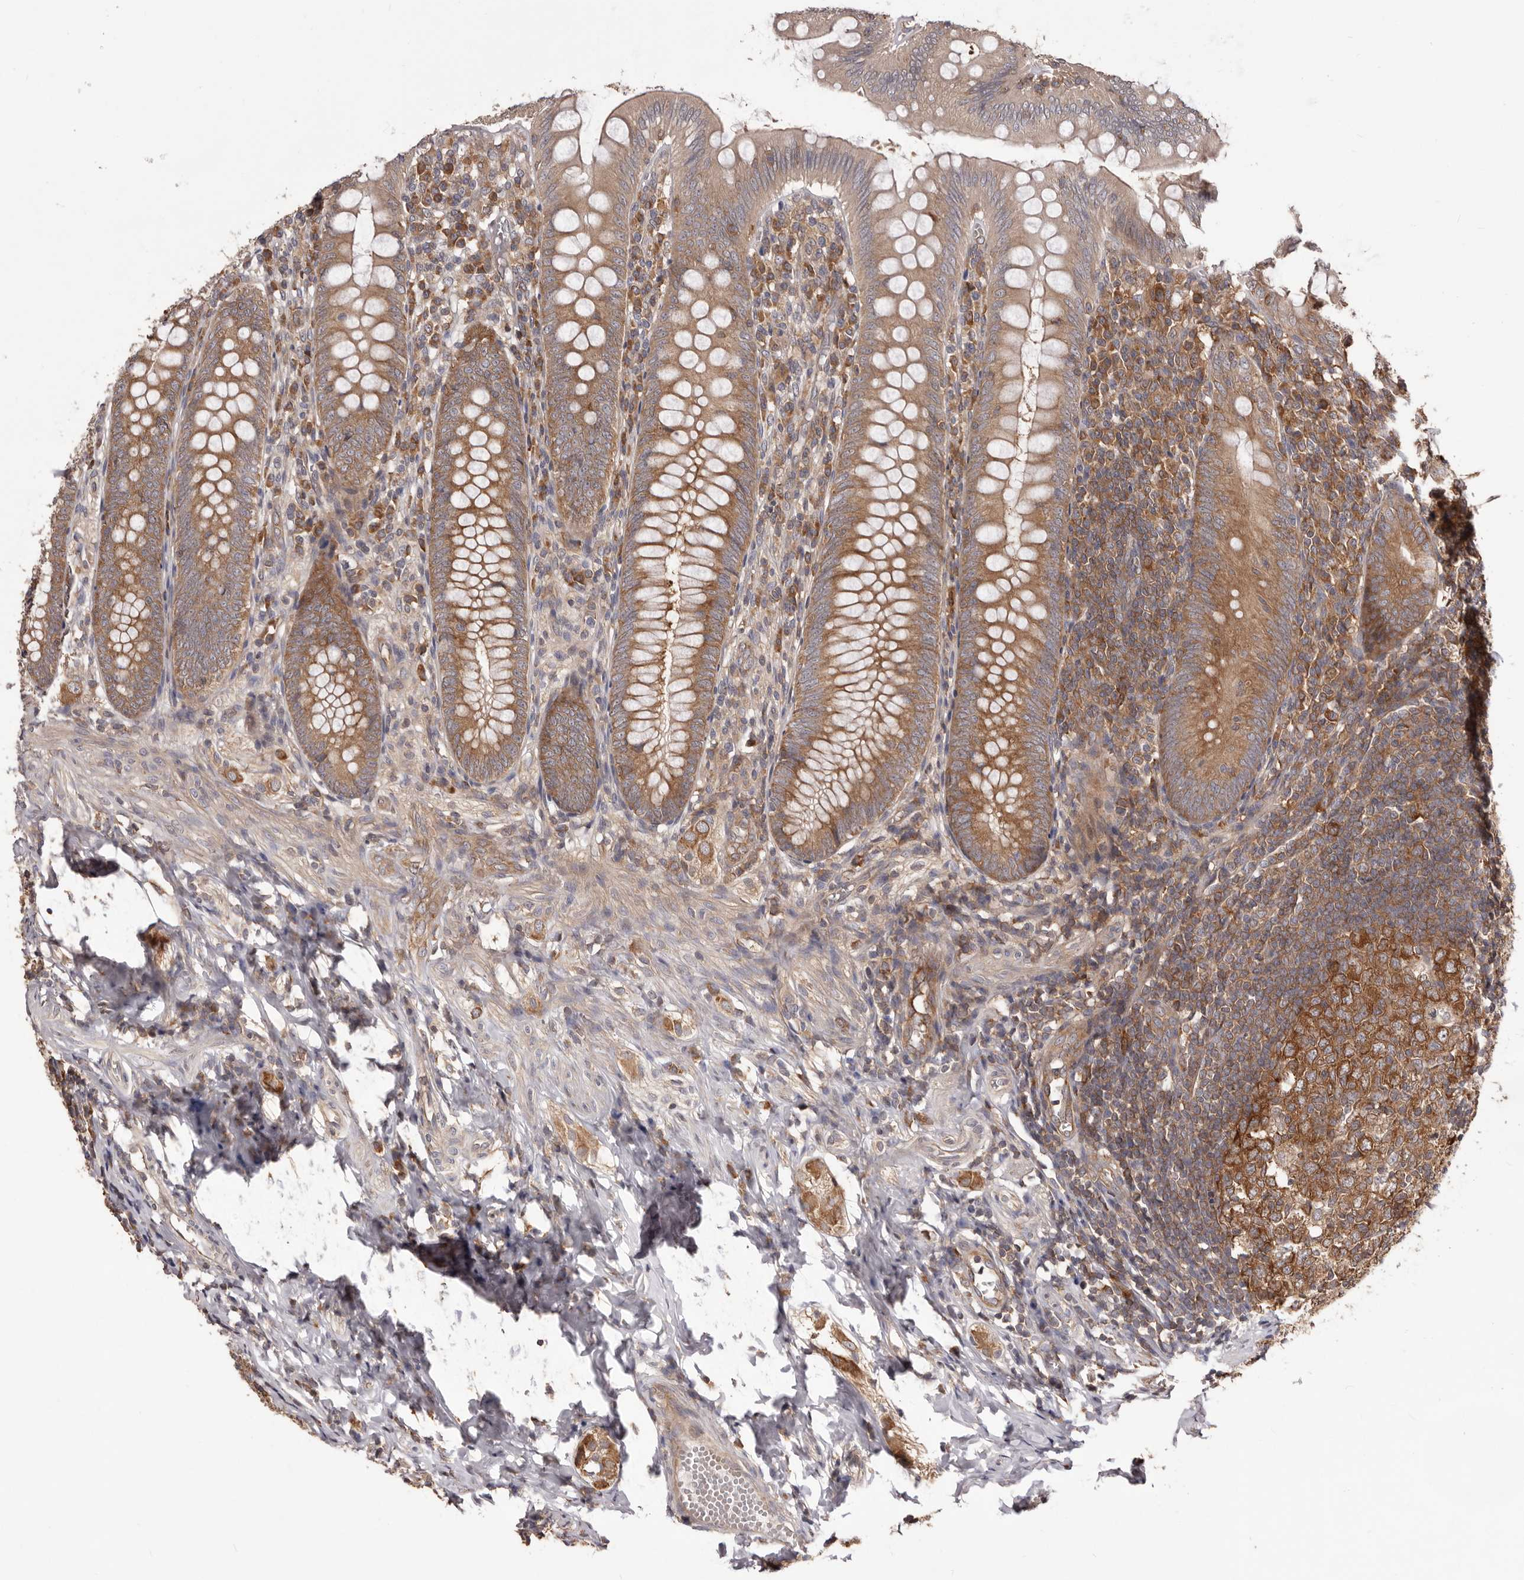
{"staining": {"intensity": "moderate", "quantity": ">75%", "location": "cytoplasmic/membranous"}, "tissue": "appendix", "cell_type": "Glandular cells", "image_type": "normal", "snomed": [{"axis": "morphology", "description": "Normal tissue, NOS"}, {"axis": "topography", "description": "Appendix"}], "caption": "The image demonstrates a brown stain indicating the presence of a protein in the cytoplasmic/membranous of glandular cells in appendix. Using DAB (3,3'-diaminobenzidine) (brown) and hematoxylin (blue) stains, captured at high magnification using brightfield microscopy.", "gene": "HBS1L", "patient": {"sex": "male", "age": 14}}